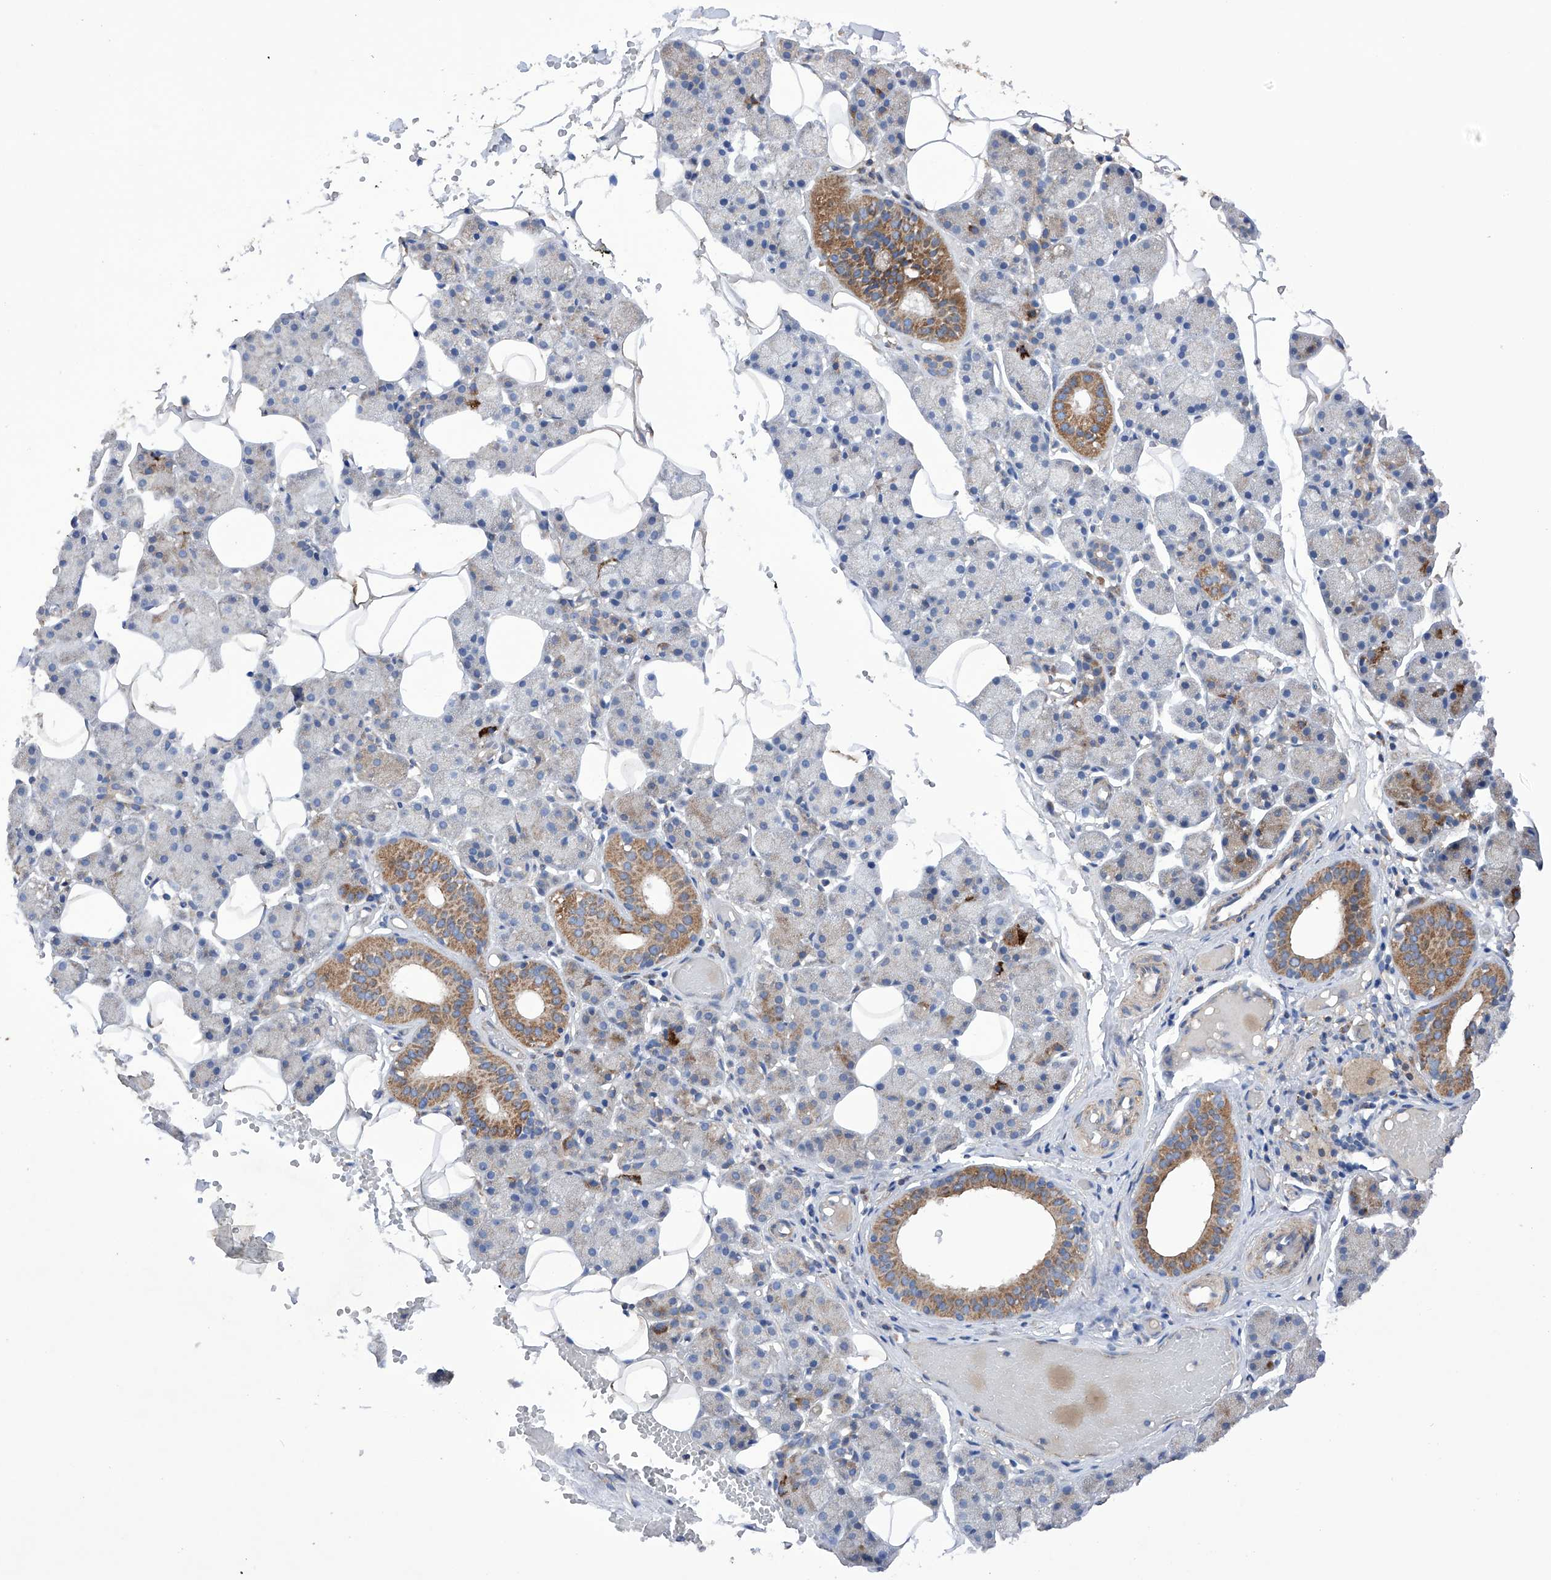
{"staining": {"intensity": "moderate", "quantity": "<25%", "location": "cytoplasmic/membranous"}, "tissue": "salivary gland", "cell_type": "Glandular cells", "image_type": "normal", "snomed": [{"axis": "morphology", "description": "Normal tissue, NOS"}, {"axis": "topography", "description": "Salivary gland"}], "caption": "Immunohistochemical staining of normal salivary gland displays <25% levels of moderate cytoplasmic/membranous protein staining in about <25% of glandular cells.", "gene": "EFCAB2", "patient": {"sex": "female", "age": 33}}